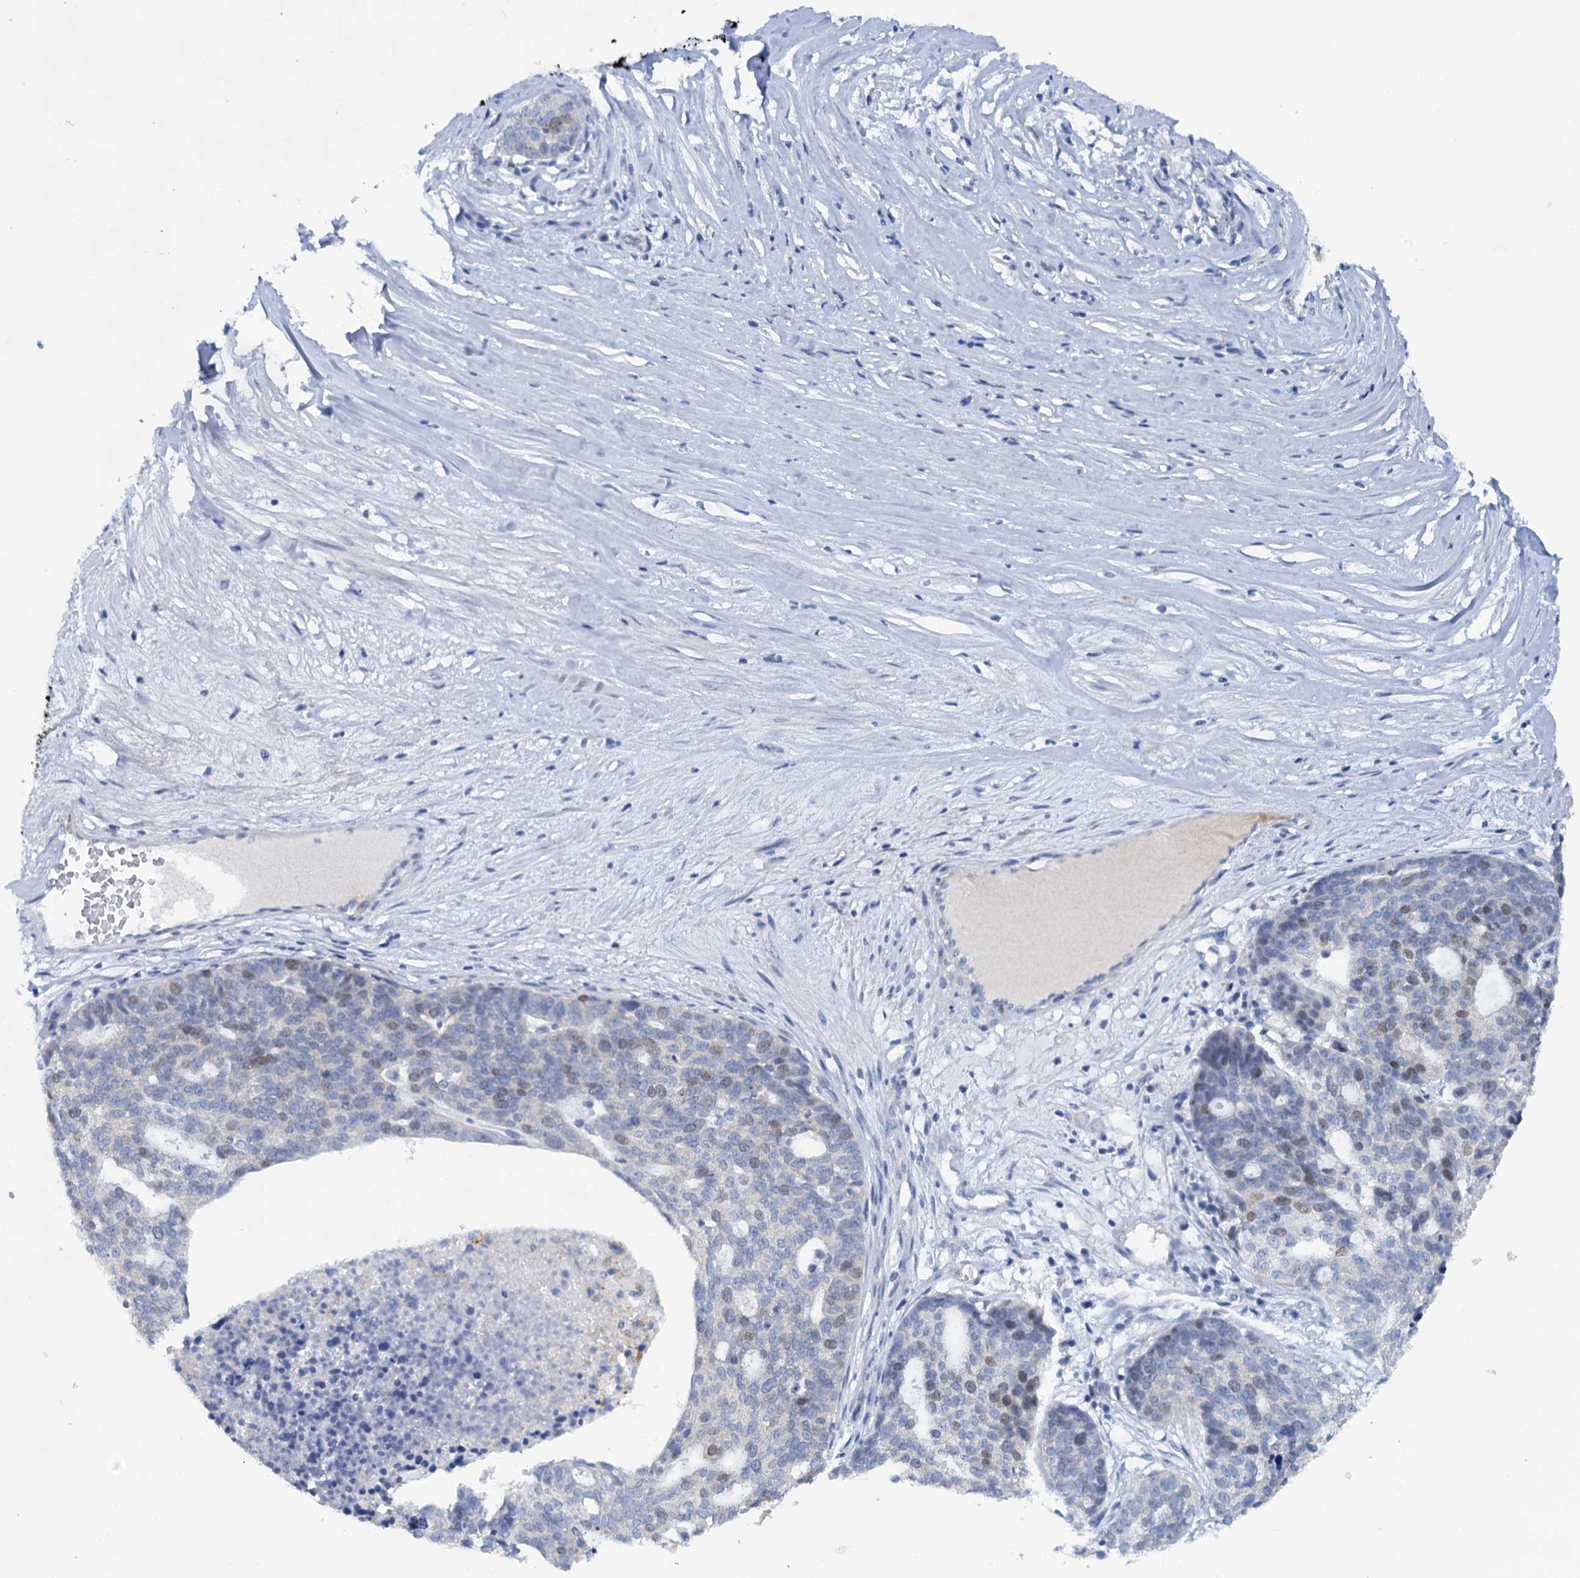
{"staining": {"intensity": "weak", "quantity": "<25%", "location": "nuclear"}, "tissue": "ovarian cancer", "cell_type": "Tumor cells", "image_type": "cancer", "snomed": [{"axis": "morphology", "description": "Cystadenocarcinoma, serous, NOS"}, {"axis": "topography", "description": "Ovary"}], "caption": "IHC photomicrograph of ovarian cancer (serous cystadenocarcinoma) stained for a protein (brown), which reveals no positivity in tumor cells.", "gene": "FAM111B", "patient": {"sex": "female", "age": 59}}